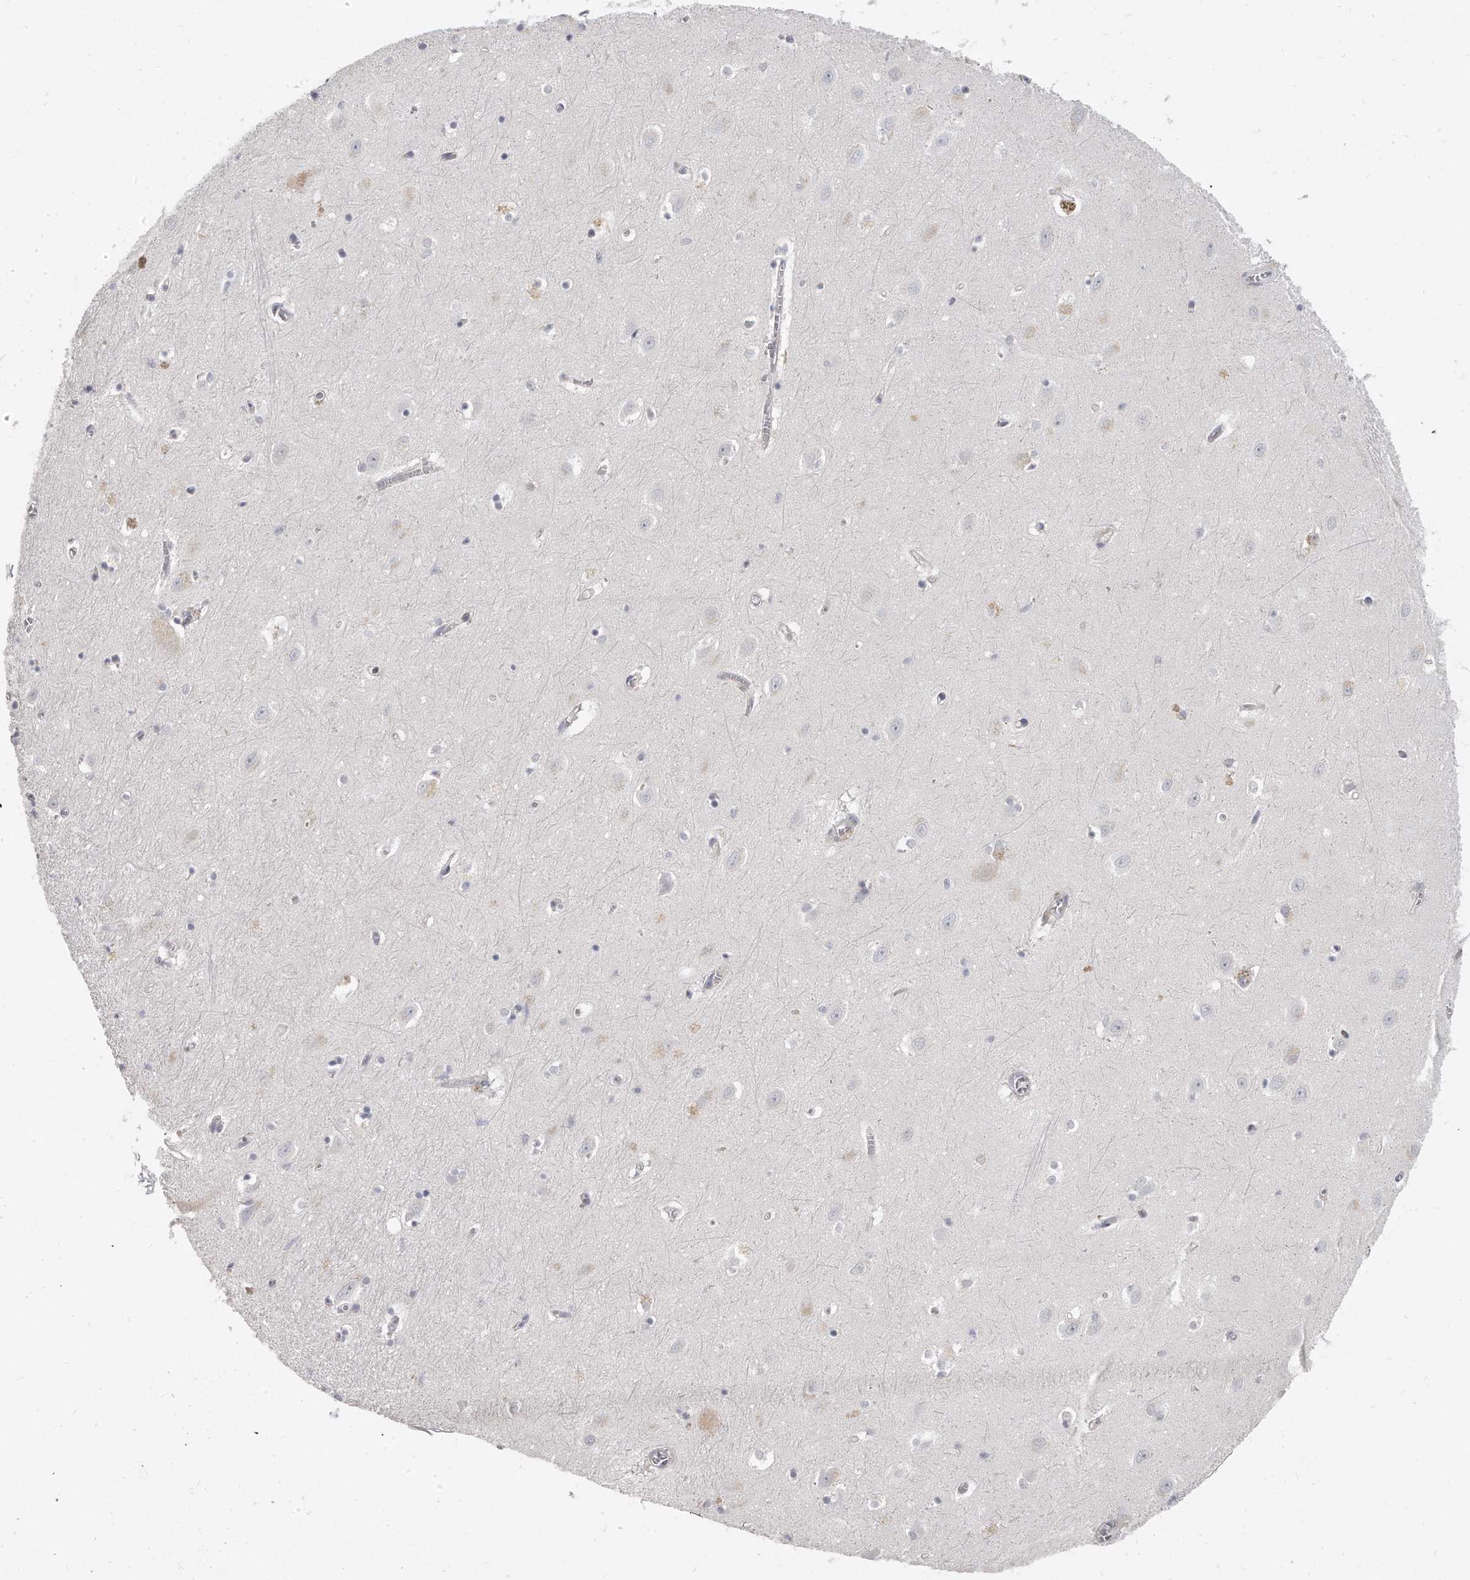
{"staining": {"intensity": "negative", "quantity": "none", "location": "none"}, "tissue": "hippocampus", "cell_type": "Glial cells", "image_type": "normal", "snomed": [{"axis": "morphology", "description": "Normal tissue, NOS"}, {"axis": "topography", "description": "Hippocampus"}], "caption": "Immunohistochemistry (IHC) of normal human hippocampus shows no expression in glial cells. Nuclei are stained in blue.", "gene": "PLEKHA6", "patient": {"sex": "female", "age": 64}}